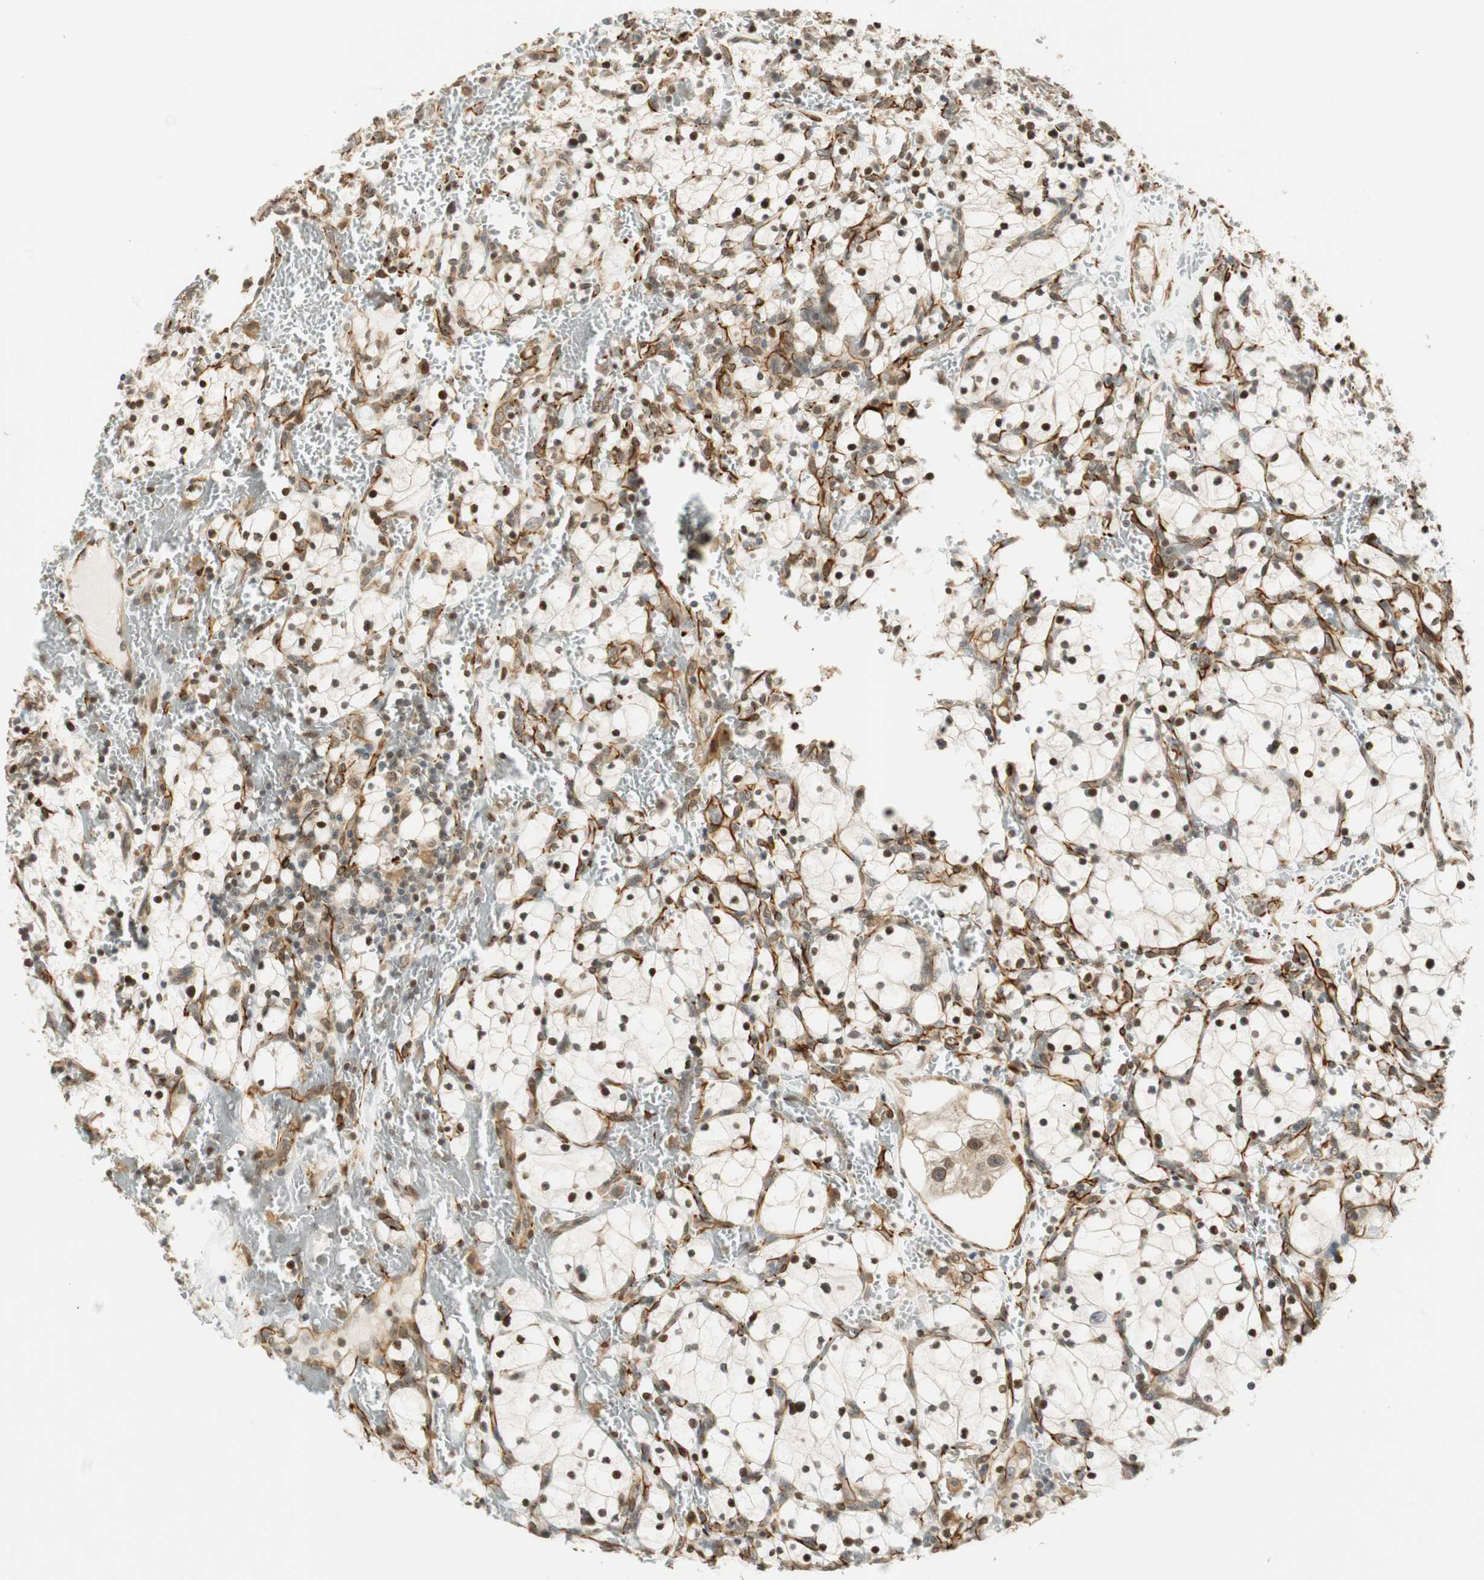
{"staining": {"intensity": "negative", "quantity": "none", "location": "none"}, "tissue": "renal cancer", "cell_type": "Tumor cells", "image_type": "cancer", "snomed": [{"axis": "morphology", "description": "Adenocarcinoma, NOS"}, {"axis": "topography", "description": "Kidney"}], "caption": "DAB (3,3'-diaminobenzidine) immunohistochemical staining of human renal cancer (adenocarcinoma) displays no significant staining in tumor cells.", "gene": "NES", "patient": {"sex": "female", "age": 83}}